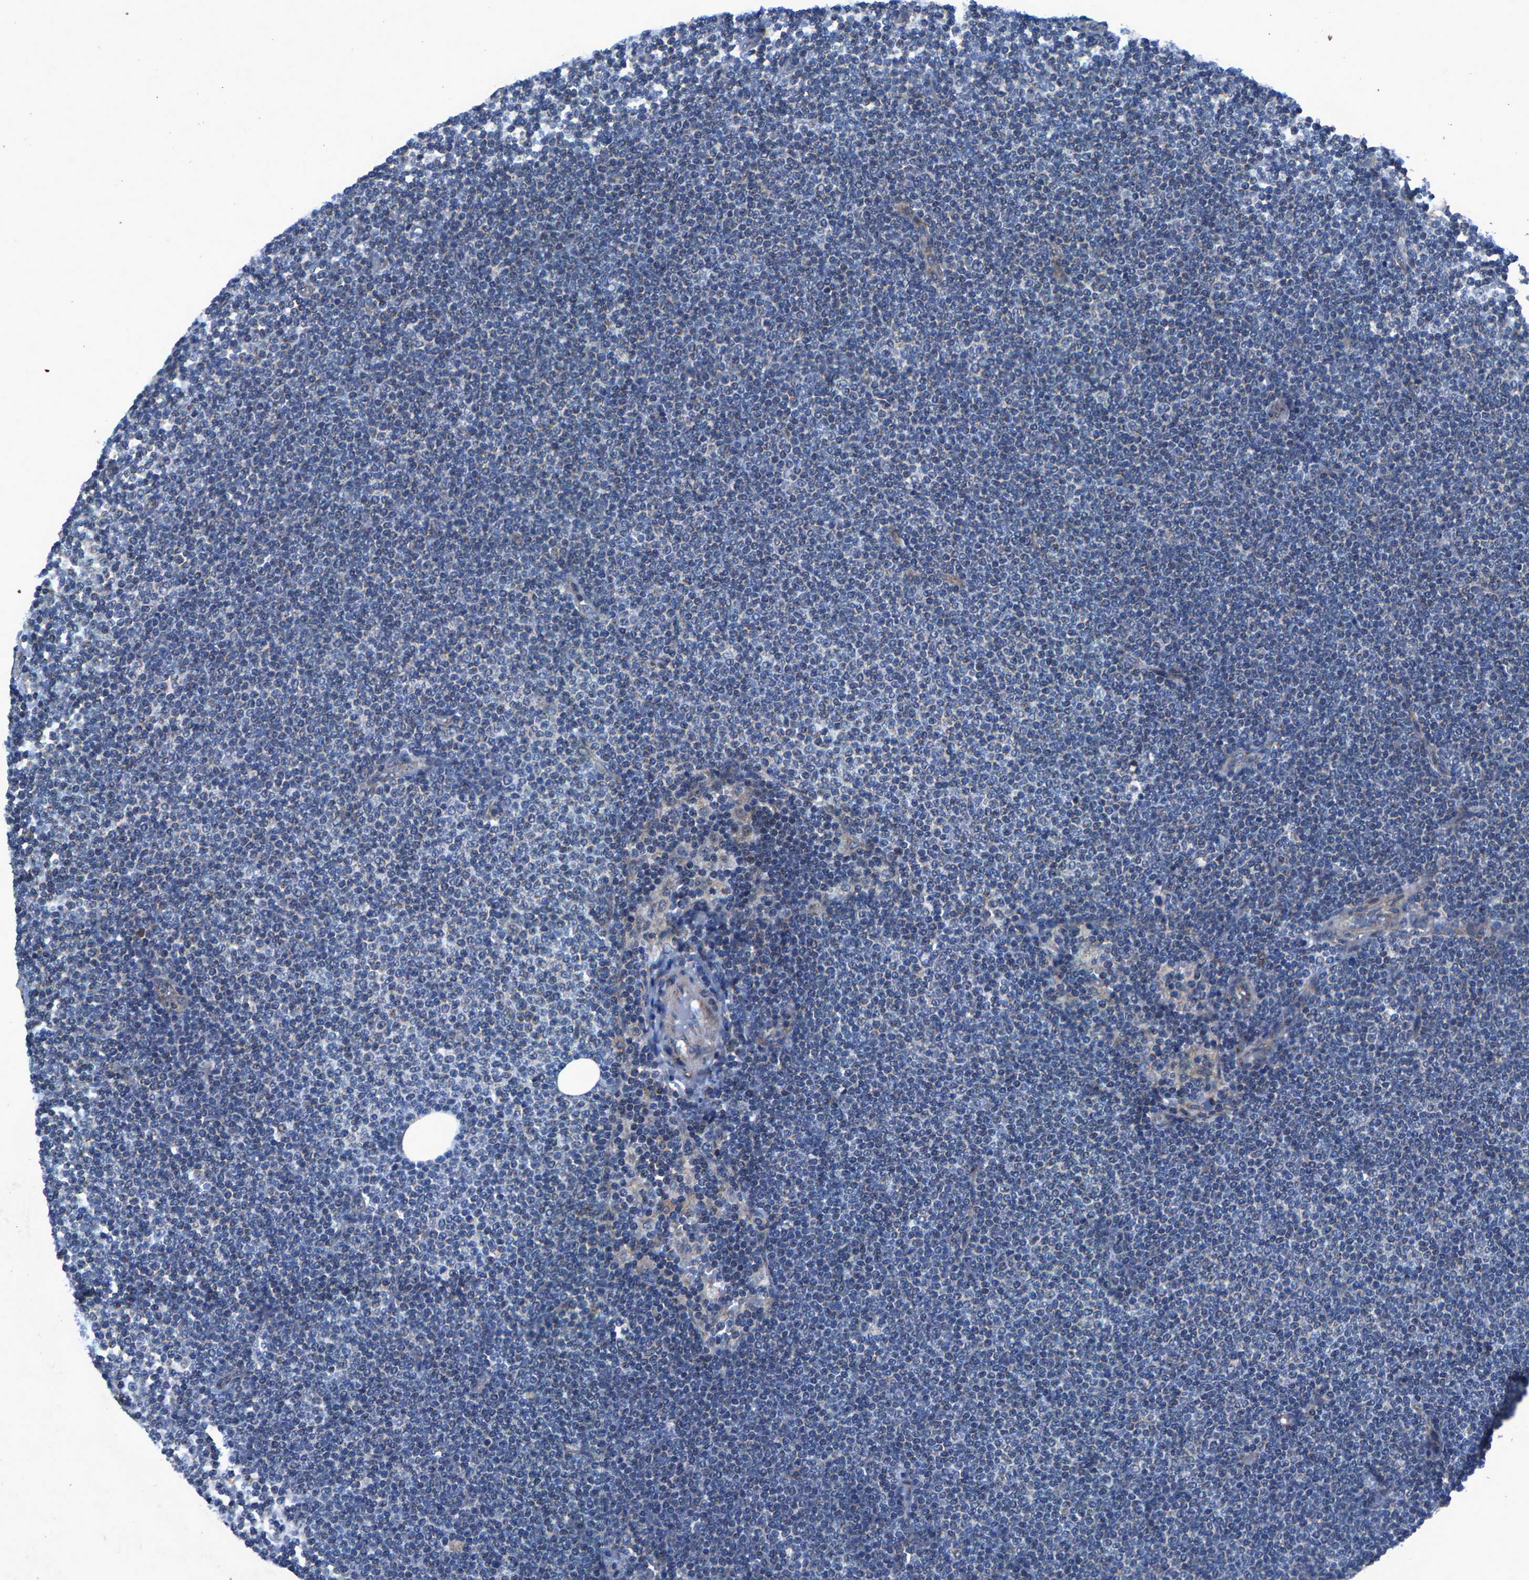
{"staining": {"intensity": "negative", "quantity": "none", "location": "none"}, "tissue": "lymphoma", "cell_type": "Tumor cells", "image_type": "cancer", "snomed": [{"axis": "morphology", "description": "Malignant lymphoma, non-Hodgkin's type, Low grade"}, {"axis": "topography", "description": "Lymph node"}], "caption": "There is no significant staining in tumor cells of lymphoma. Nuclei are stained in blue.", "gene": "PDP1", "patient": {"sex": "female", "age": 53}}